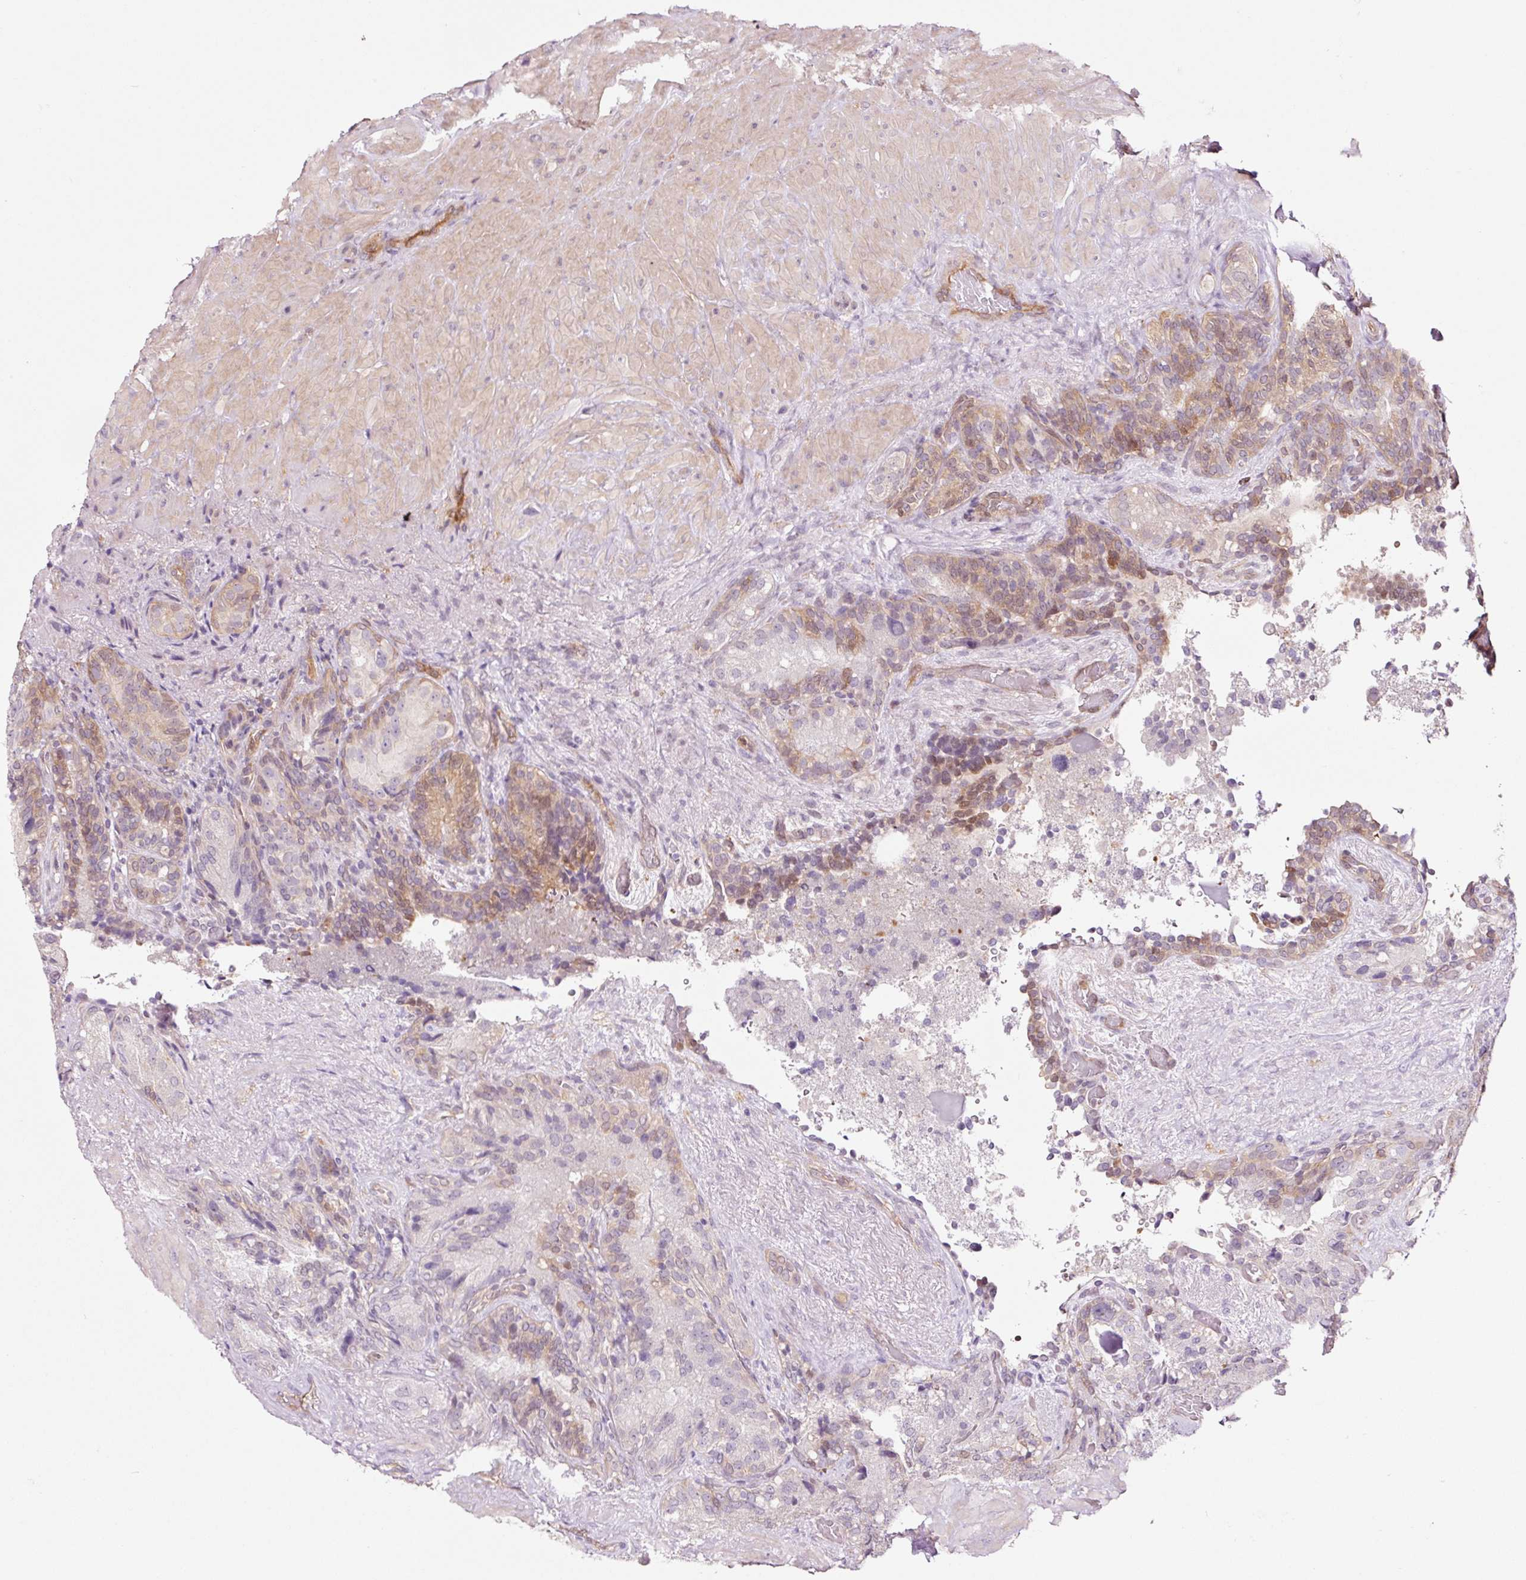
{"staining": {"intensity": "moderate", "quantity": "25%-75%", "location": "cytoplasmic/membranous,nuclear"}, "tissue": "seminal vesicle", "cell_type": "Glandular cells", "image_type": "normal", "snomed": [{"axis": "morphology", "description": "Normal tissue, NOS"}, {"axis": "topography", "description": "Seminal veicle"}], "caption": "Immunohistochemistry (IHC) photomicrograph of unremarkable seminal vesicle: human seminal vesicle stained using immunohistochemistry (IHC) exhibits medium levels of moderate protein expression localized specifically in the cytoplasmic/membranous,nuclear of glandular cells, appearing as a cytoplasmic/membranous,nuclear brown color.", "gene": "FBXL14", "patient": {"sex": "male", "age": 69}}